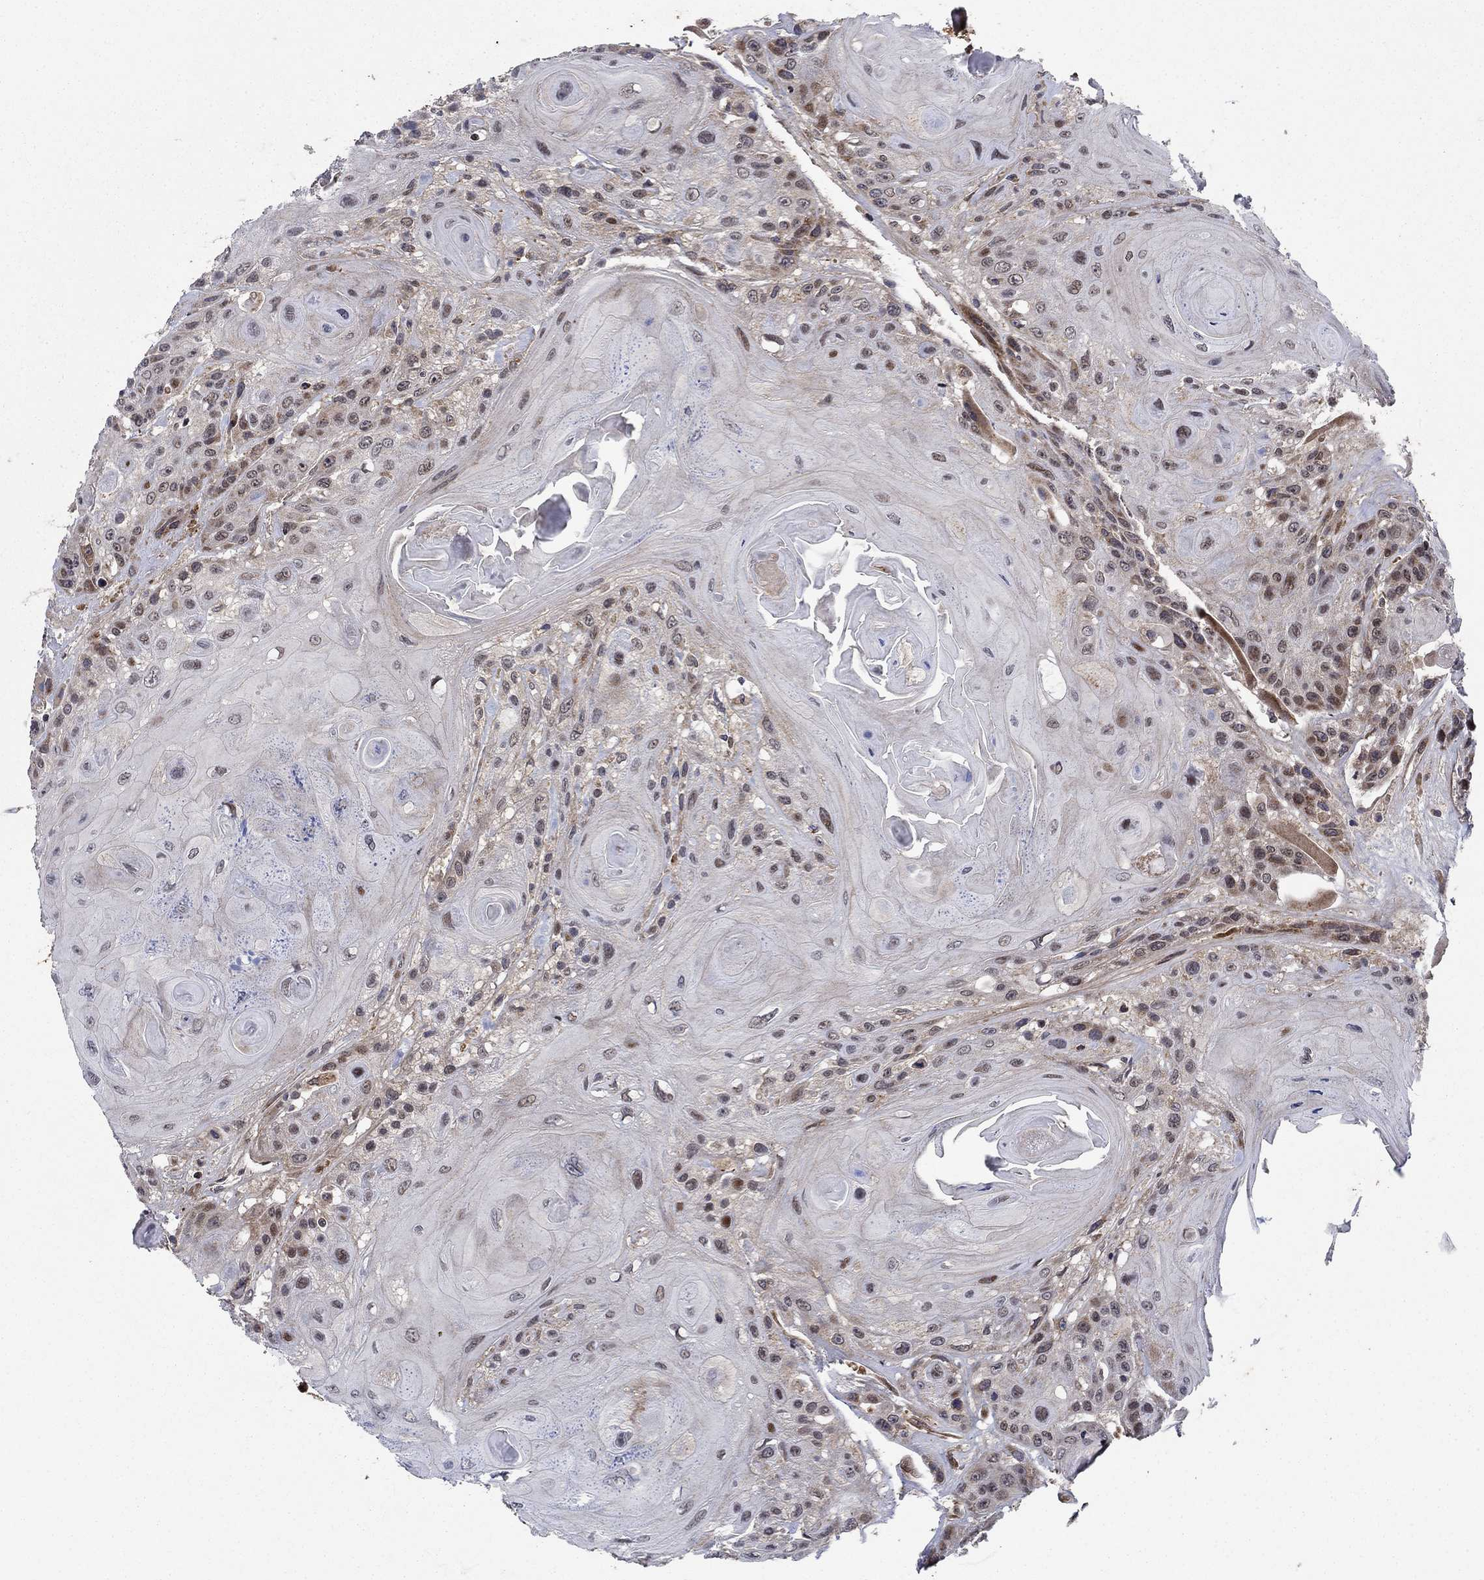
{"staining": {"intensity": "negative", "quantity": "none", "location": "none"}, "tissue": "head and neck cancer", "cell_type": "Tumor cells", "image_type": "cancer", "snomed": [{"axis": "morphology", "description": "Squamous cell carcinoma, NOS"}, {"axis": "topography", "description": "Head-Neck"}], "caption": "This is an IHC histopathology image of human head and neck cancer (squamous cell carcinoma). There is no positivity in tumor cells.", "gene": "PRICKLE4", "patient": {"sex": "female", "age": 59}}